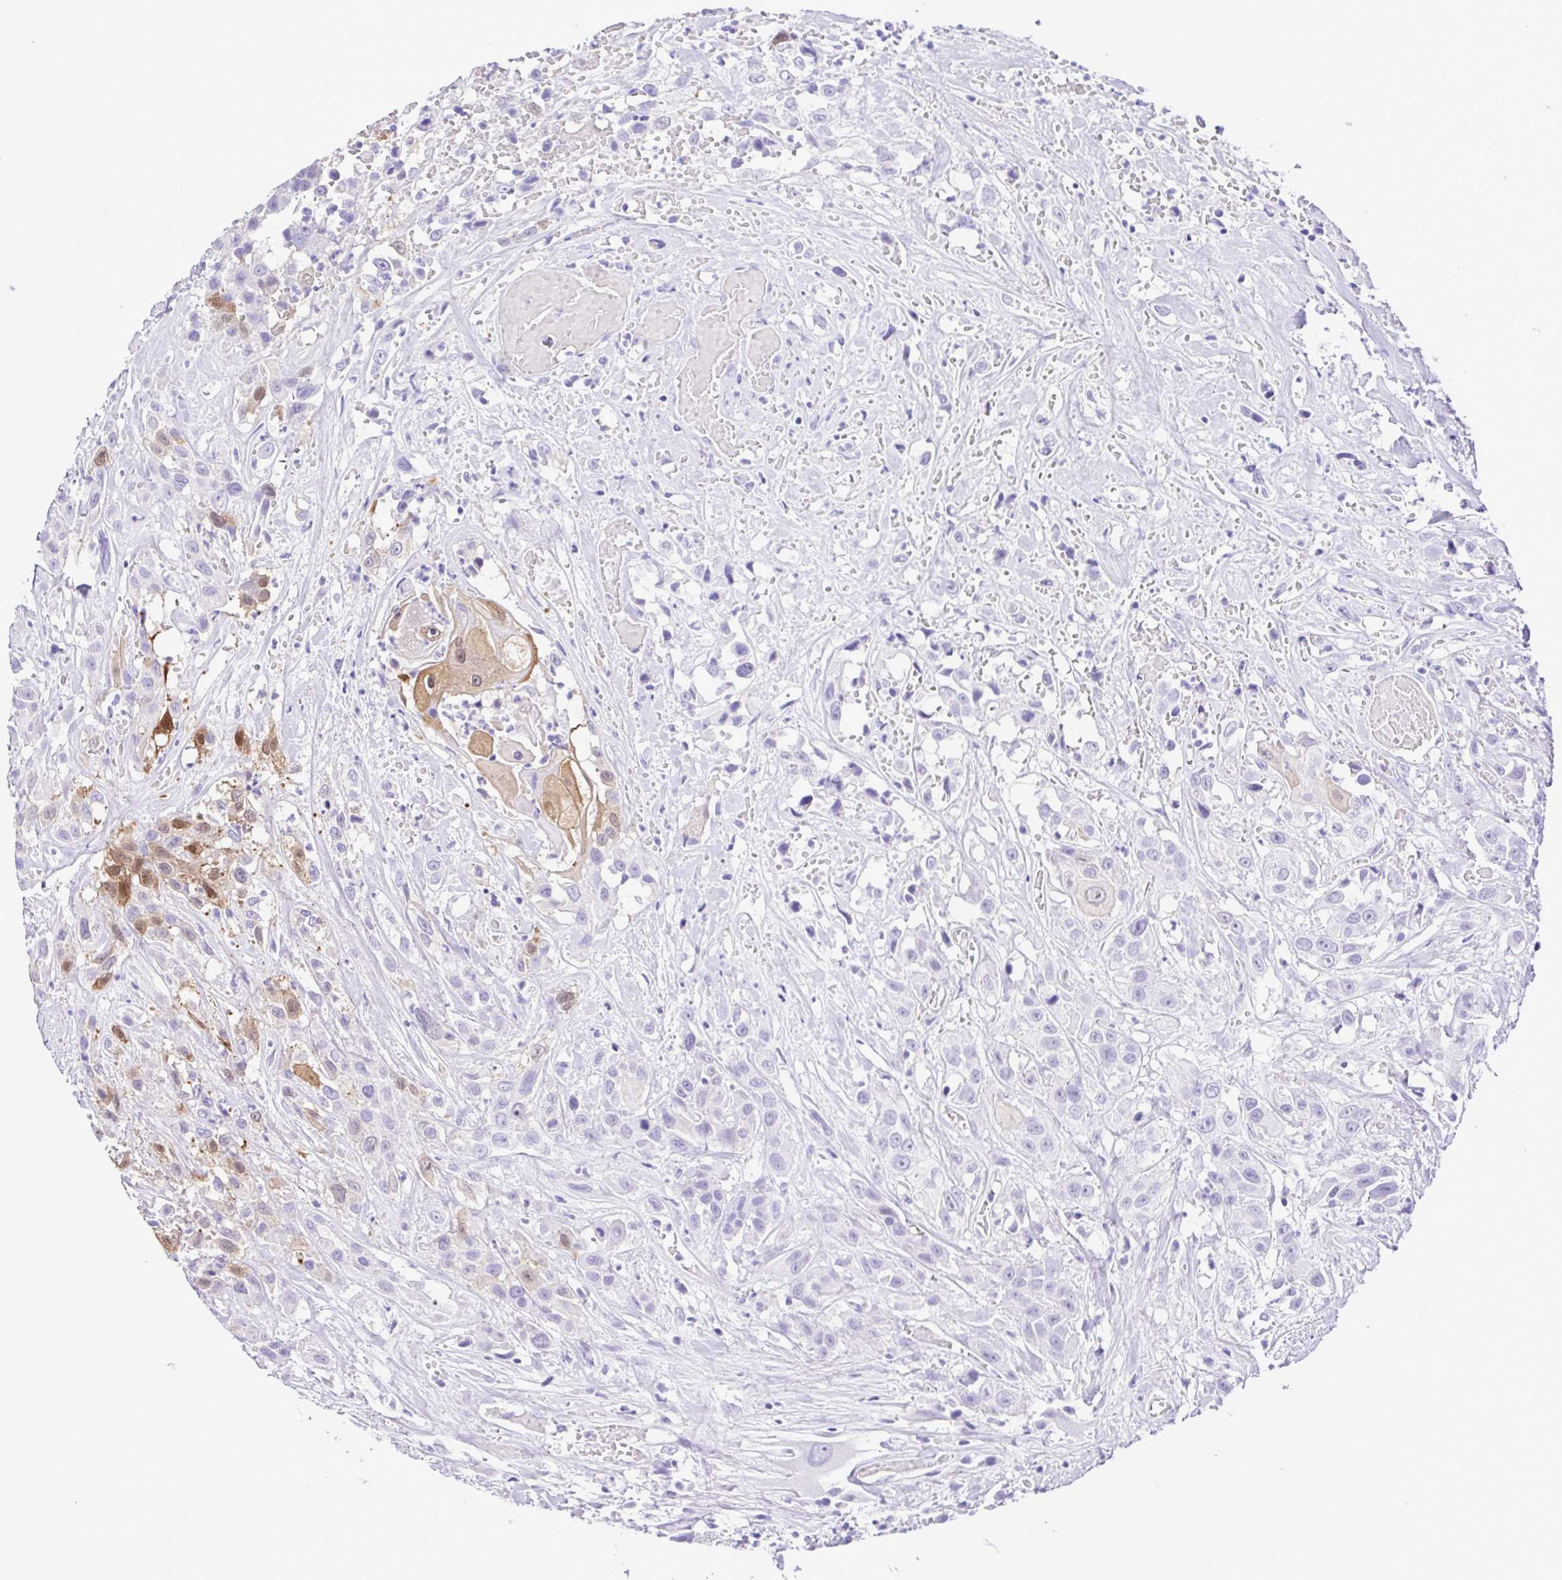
{"staining": {"intensity": "moderate", "quantity": "<25%", "location": "cytoplasmic/membranous,nuclear"}, "tissue": "head and neck cancer", "cell_type": "Tumor cells", "image_type": "cancer", "snomed": [{"axis": "morphology", "description": "Squamous cell carcinoma, NOS"}, {"axis": "topography", "description": "Head-Neck"}], "caption": "IHC micrograph of neoplastic tissue: head and neck cancer (squamous cell carcinoma) stained using immunohistochemistry shows low levels of moderate protein expression localized specifically in the cytoplasmic/membranous and nuclear of tumor cells, appearing as a cytoplasmic/membranous and nuclear brown color.", "gene": "CASP14", "patient": {"sex": "male", "age": 57}}